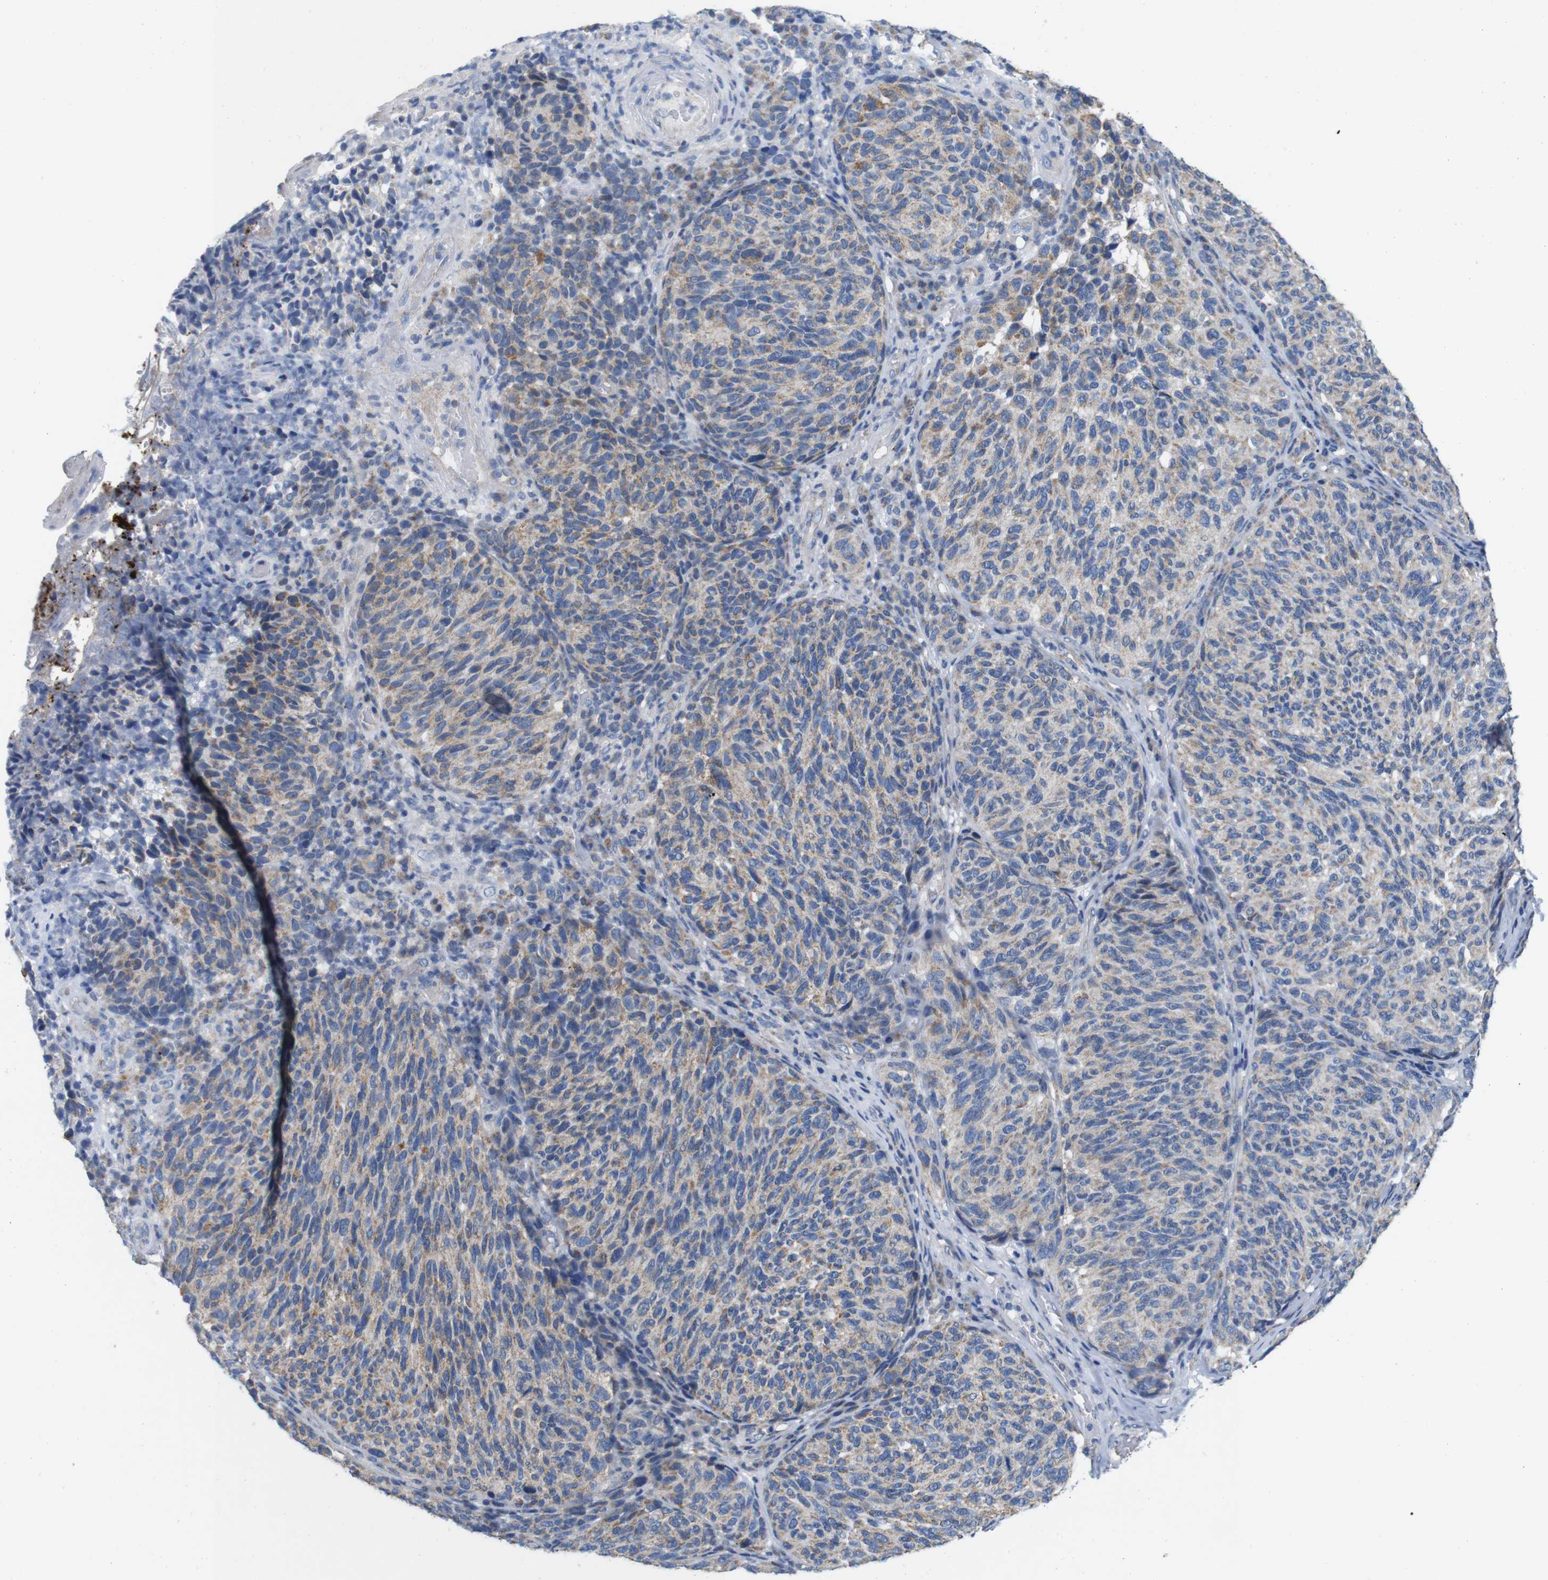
{"staining": {"intensity": "weak", "quantity": "25%-75%", "location": "cytoplasmic/membranous"}, "tissue": "melanoma", "cell_type": "Tumor cells", "image_type": "cancer", "snomed": [{"axis": "morphology", "description": "Malignant melanoma, NOS"}, {"axis": "topography", "description": "Skin"}], "caption": "Immunohistochemical staining of melanoma demonstrates weak cytoplasmic/membranous protein expression in about 25%-75% of tumor cells.", "gene": "F2RL1", "patient": {"sex": "female", "age": 73}}